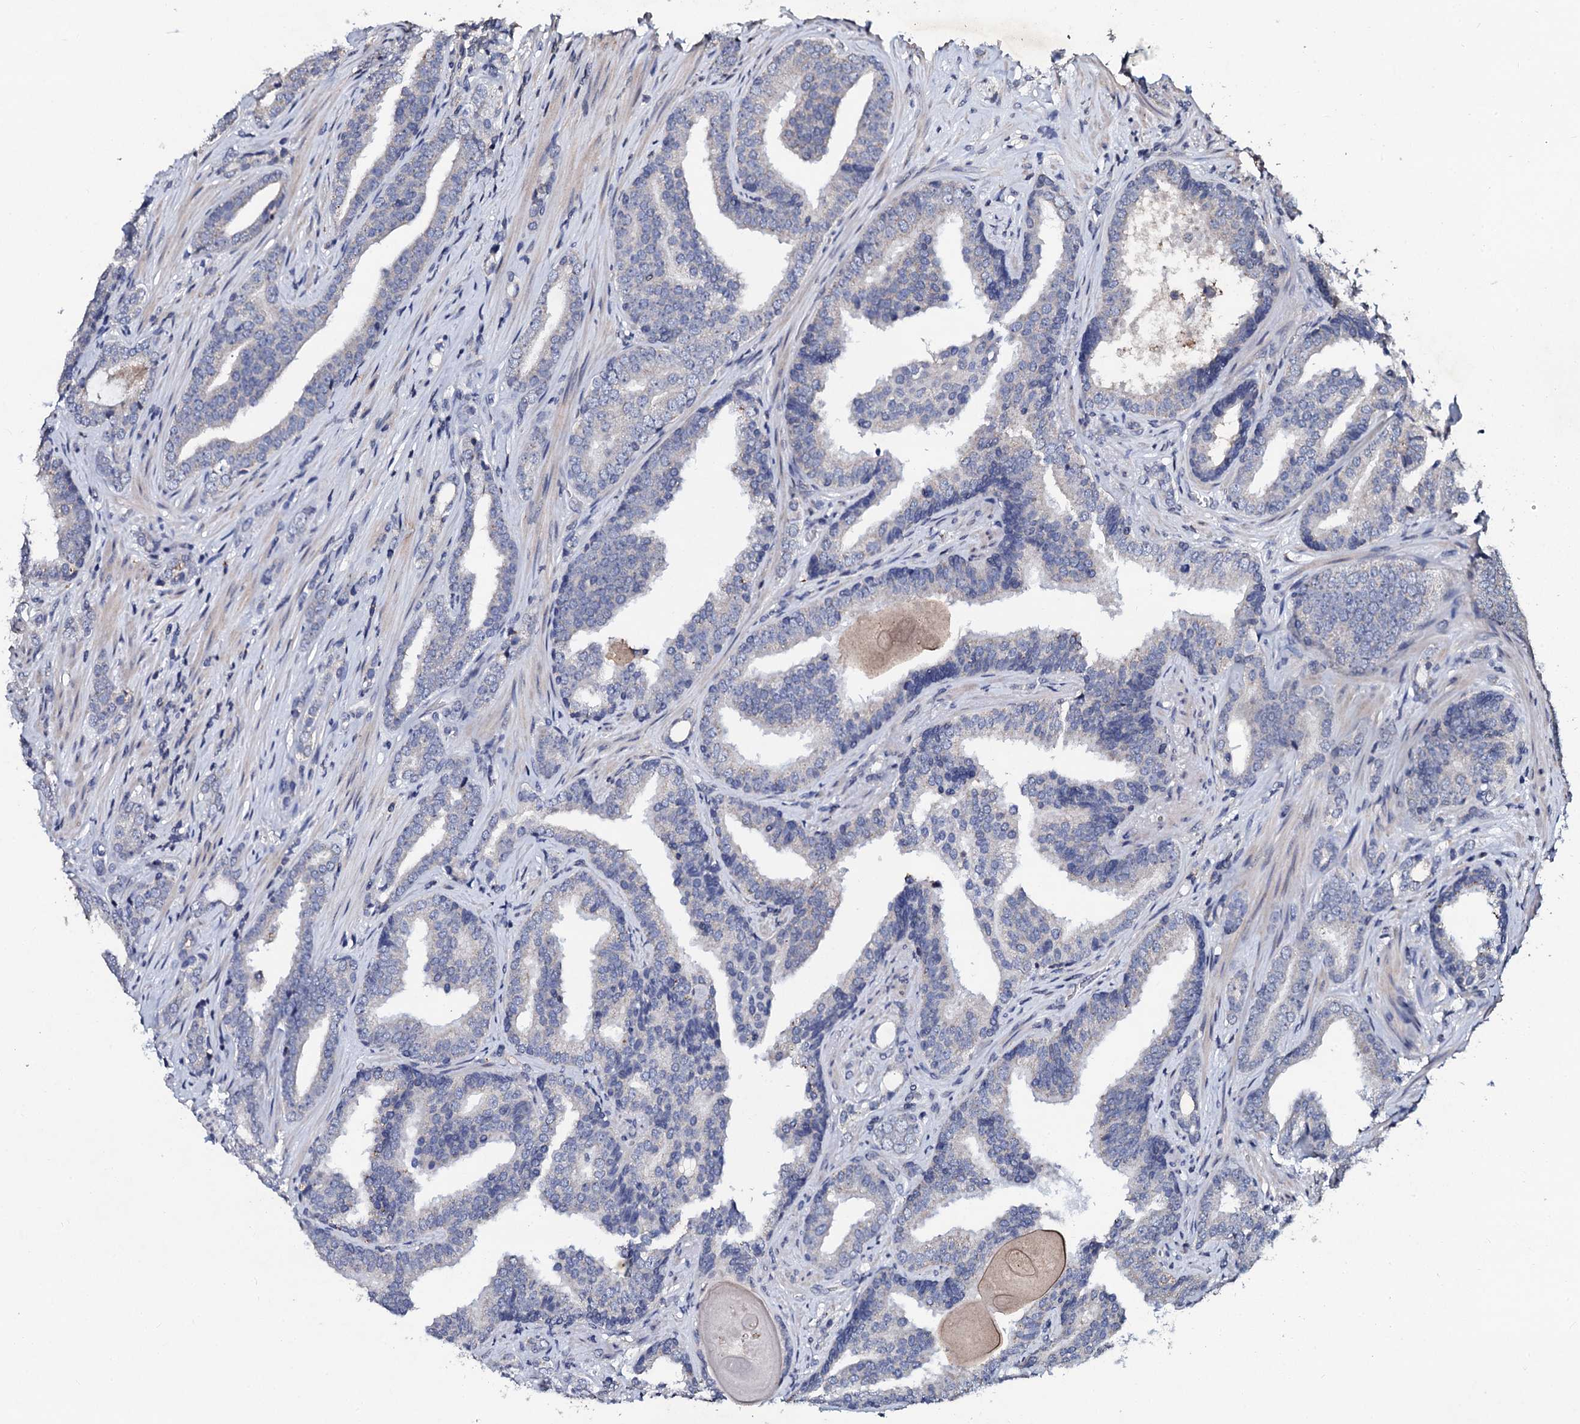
{"staining": {"intensity": "negative", "quantity": "none", "location": "none"}, "tissue": "prostate cancer", "cell_type": "Tumor cells", "image_type": "cancer", "snomed": [{"axis": "morphology", "description": "Adenocarcinoma, High grade"}, {"axis": "topography", "description": "Prostate"}], "caption": "High power microscopy image of an immunohistochemistry micrograph of high-grade adenocarcinoma (prostate), revealing no significant expression in tumor cells. The staining was performed using DAB to visualize the protein expression in brown, while the nuclei were stained in blue with hematoxylin (Magnification: 20x).", "gene": "SLC37A4", "patient": {"sex": "male", "age": 63}}